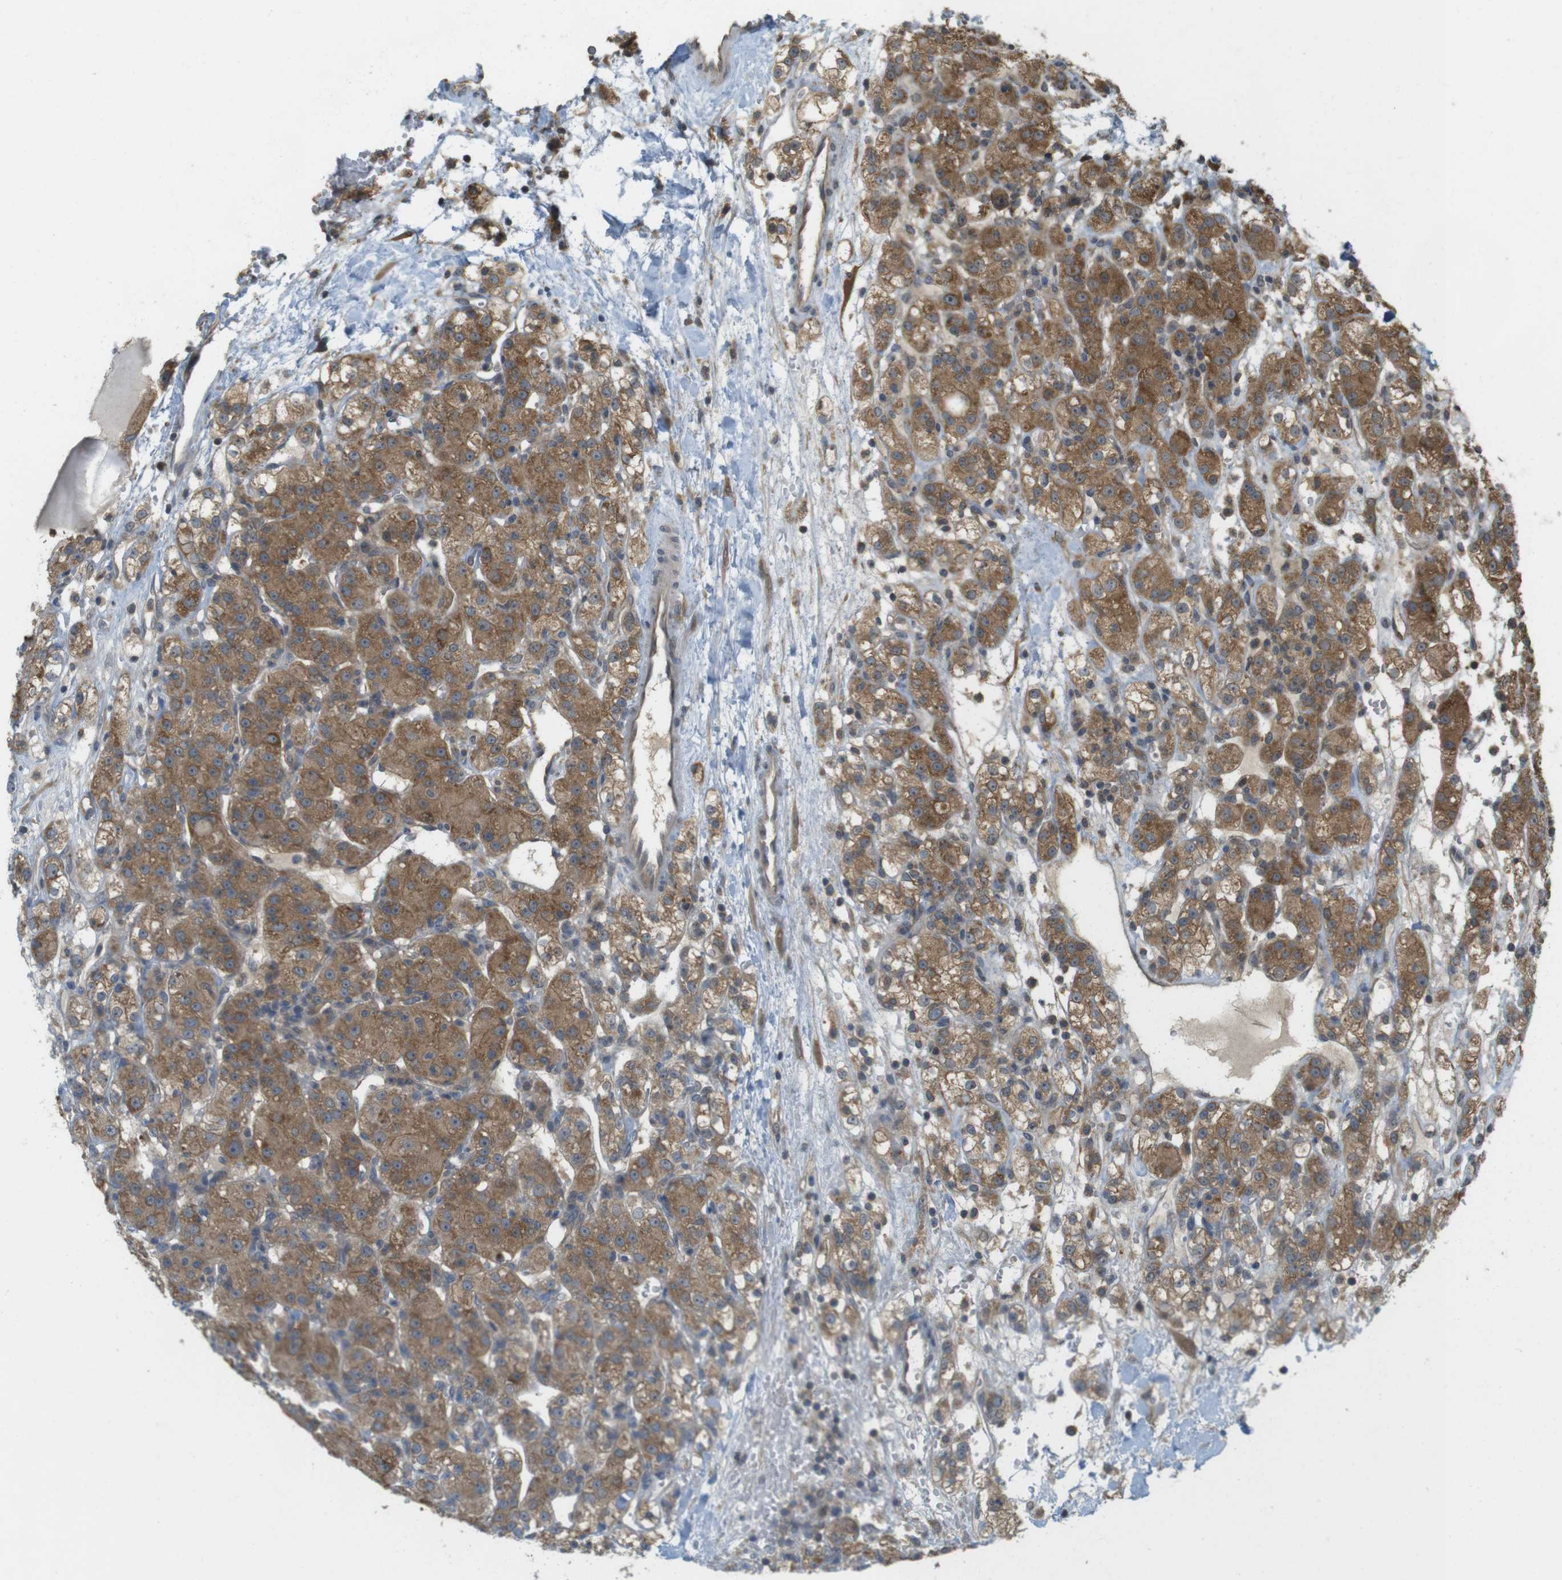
{"staining": {"intensity": "moderate", "quantity": ">75%", "location": "cytoplasmic/membranous"}, "tissue": "renal cancer", "cell_type": "Tumor cells", "image_type": "cancer", "snomed": [{"axis": "morphology", "description": "Normal tissue, NOS"}, {"axis": "morphology", "description": "Adenocarcinoma, NOS"}, {"axis": "topography", "description": "Kidney"}], "caption": "Approximately >75% of tumor cells in renal cancer exhibit moderate cytoplasmic/membranous protein expression as visualized by brown immunohistochemical staining.", "gene": "RNF130", "patient": {"sex": "male", "age": 61}}